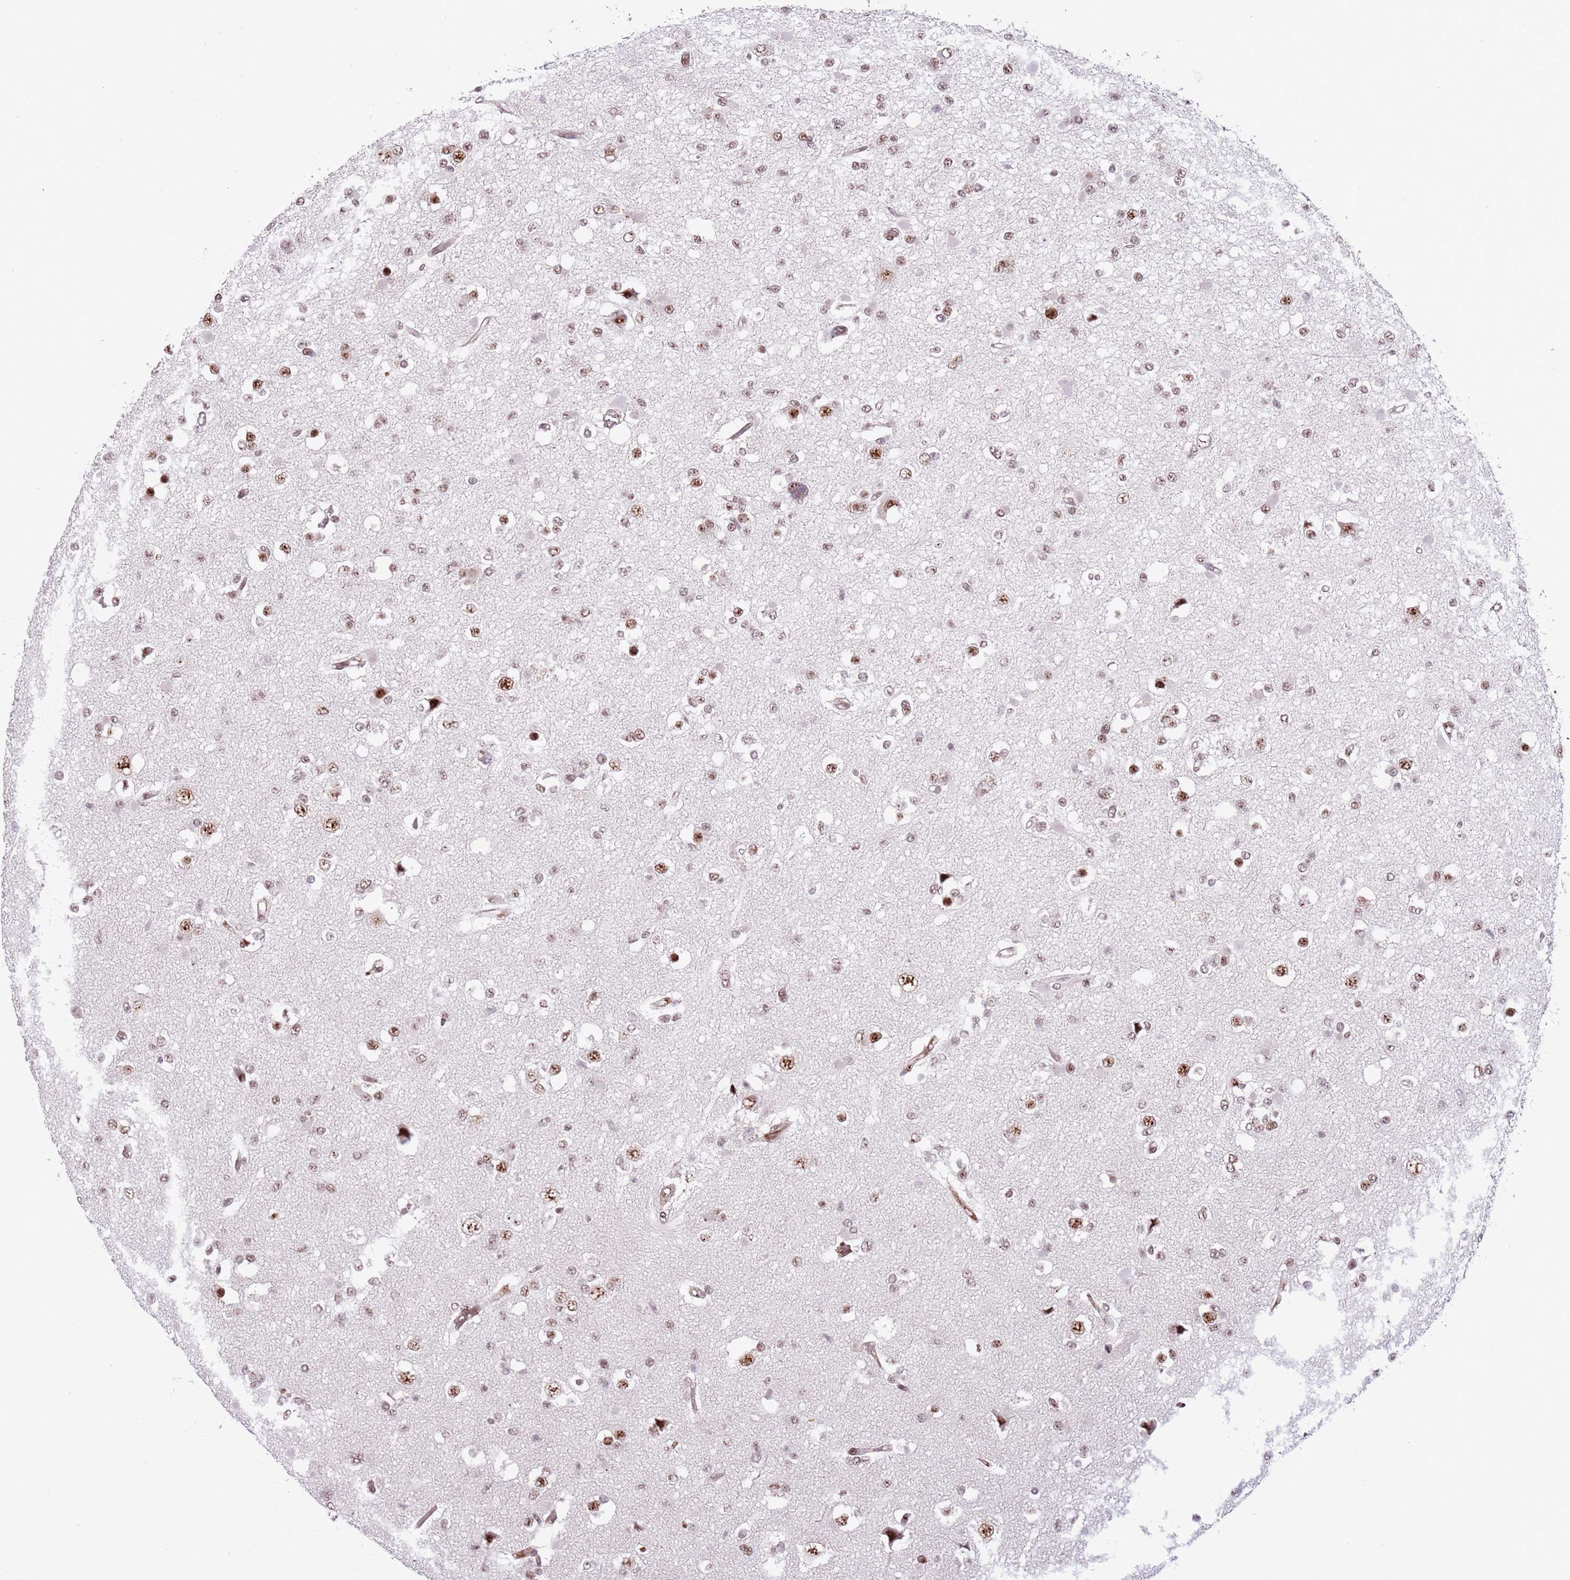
{"staining": {"intensity": "moderate", "quantity": ">75%", "location": "nuclear"}, "tissue": "glioma", "cell_type": "Tumor cells", "image_type": "cancer", "snomed": [{"axis": "morphology", "description": "Glioma, malignant, Low grade"}, {"axis": "topography", "description": "Brain"}], "caption": "The micrograph displays a brown stain indicating the presence of a protein in the nuclear of tumor cells in glioma. The protein is stained brown, and the nuclei are stained in blue (DAB IHC with brightfield microscopy, high magnification).", "gene": "SIPA1L3", "patient": {"sex": "female", "age": 22}}